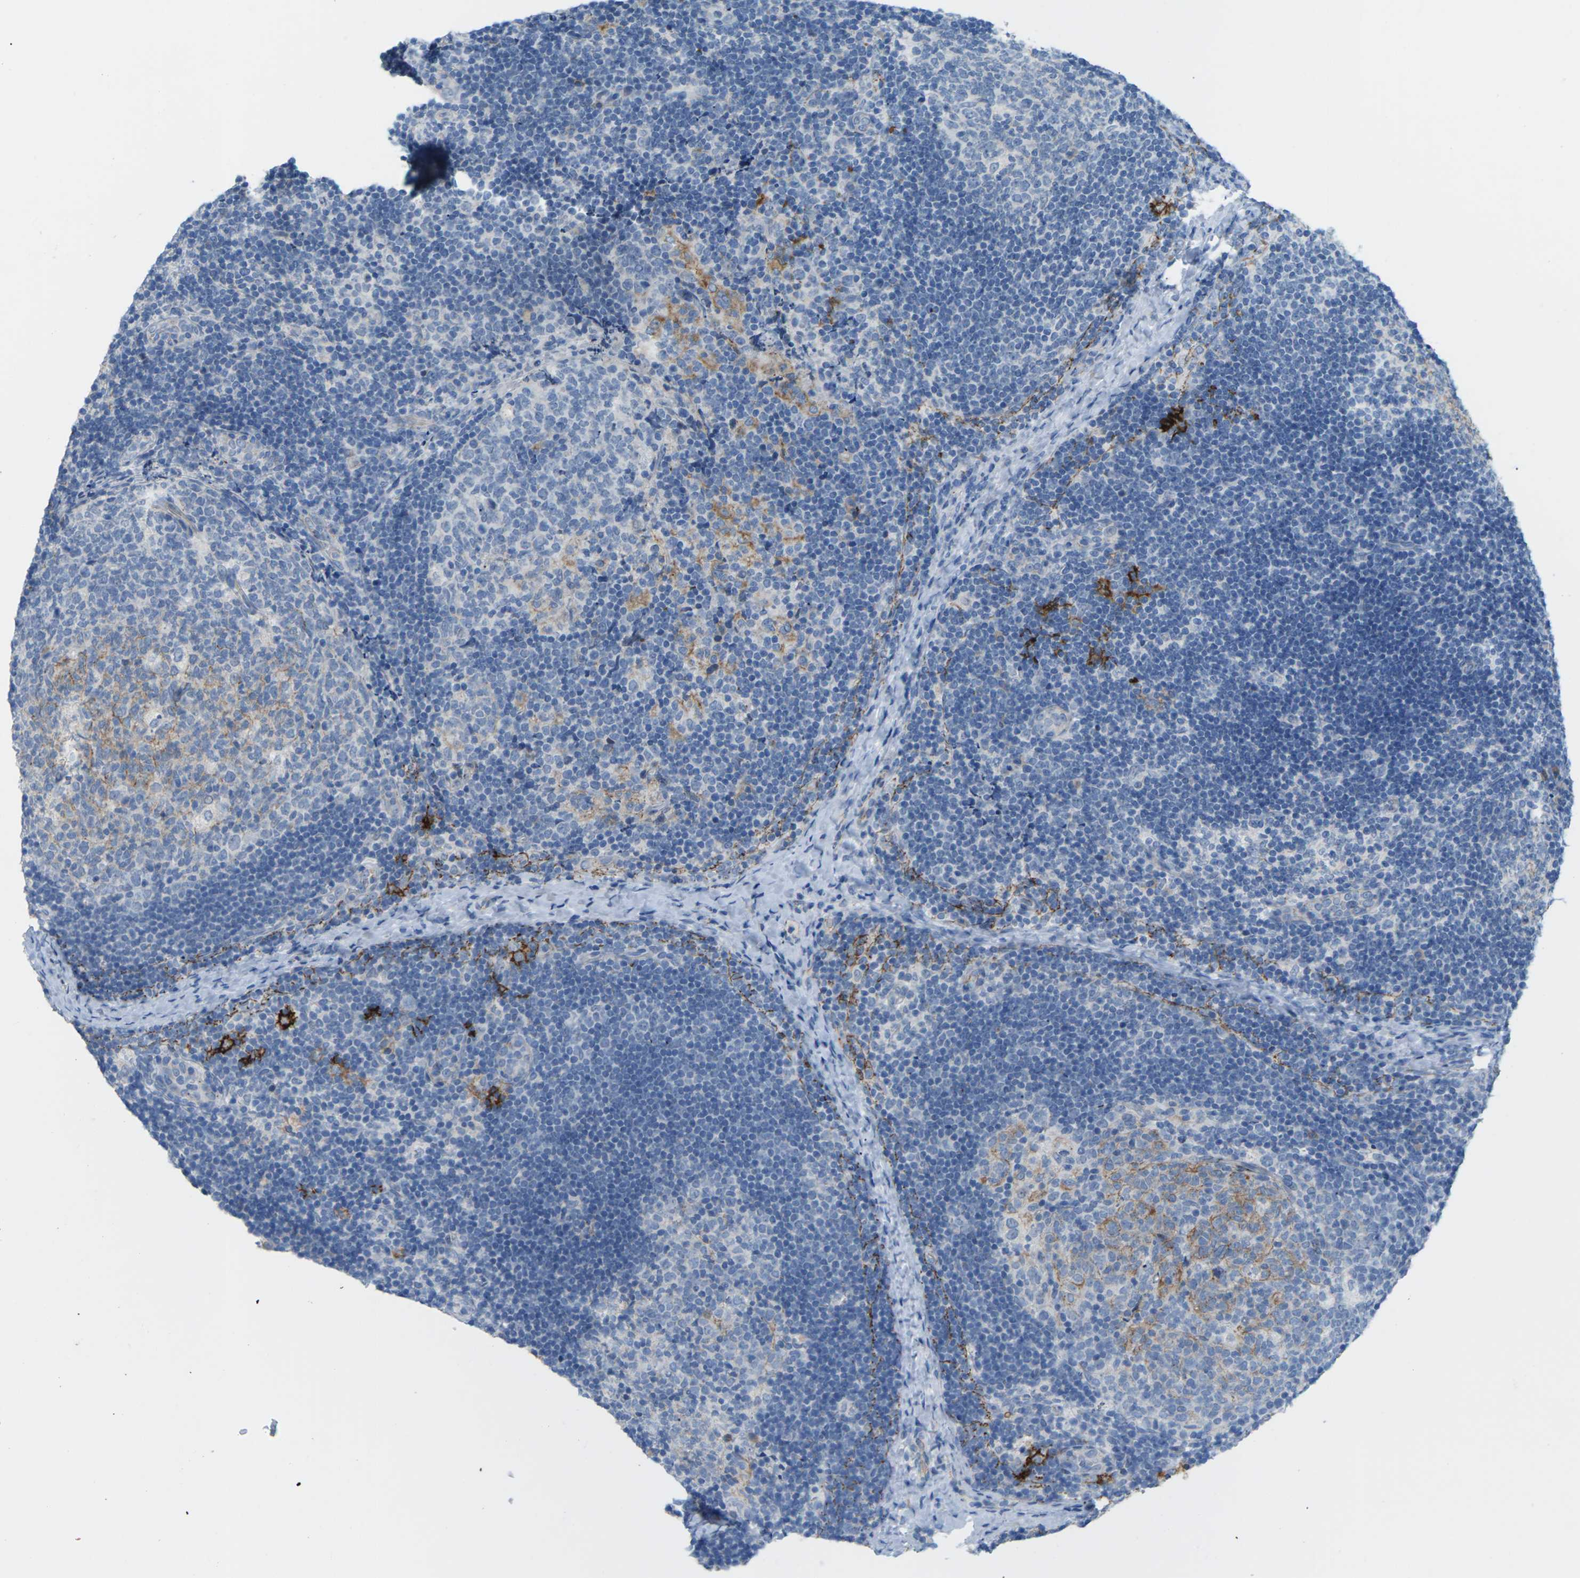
{"staining": {"intensity": "weak", "quantity": "<25%", "location": "cytoplasmic/membranous"}, "tissue": "lymph node", "cell_type": "Germinal center cells", "image_type": "normal", "snomed": [{"axis": "morphology", "description": "Normal tissue, NOS"}, {"axis": "topography", "description": "Lymph node"}], "caption": "The micrograph demonstrates no significant staining in germinal center cells of lymph node.", "gene": "CLDN3", "patient": {"sex": "female", "age": 14}}